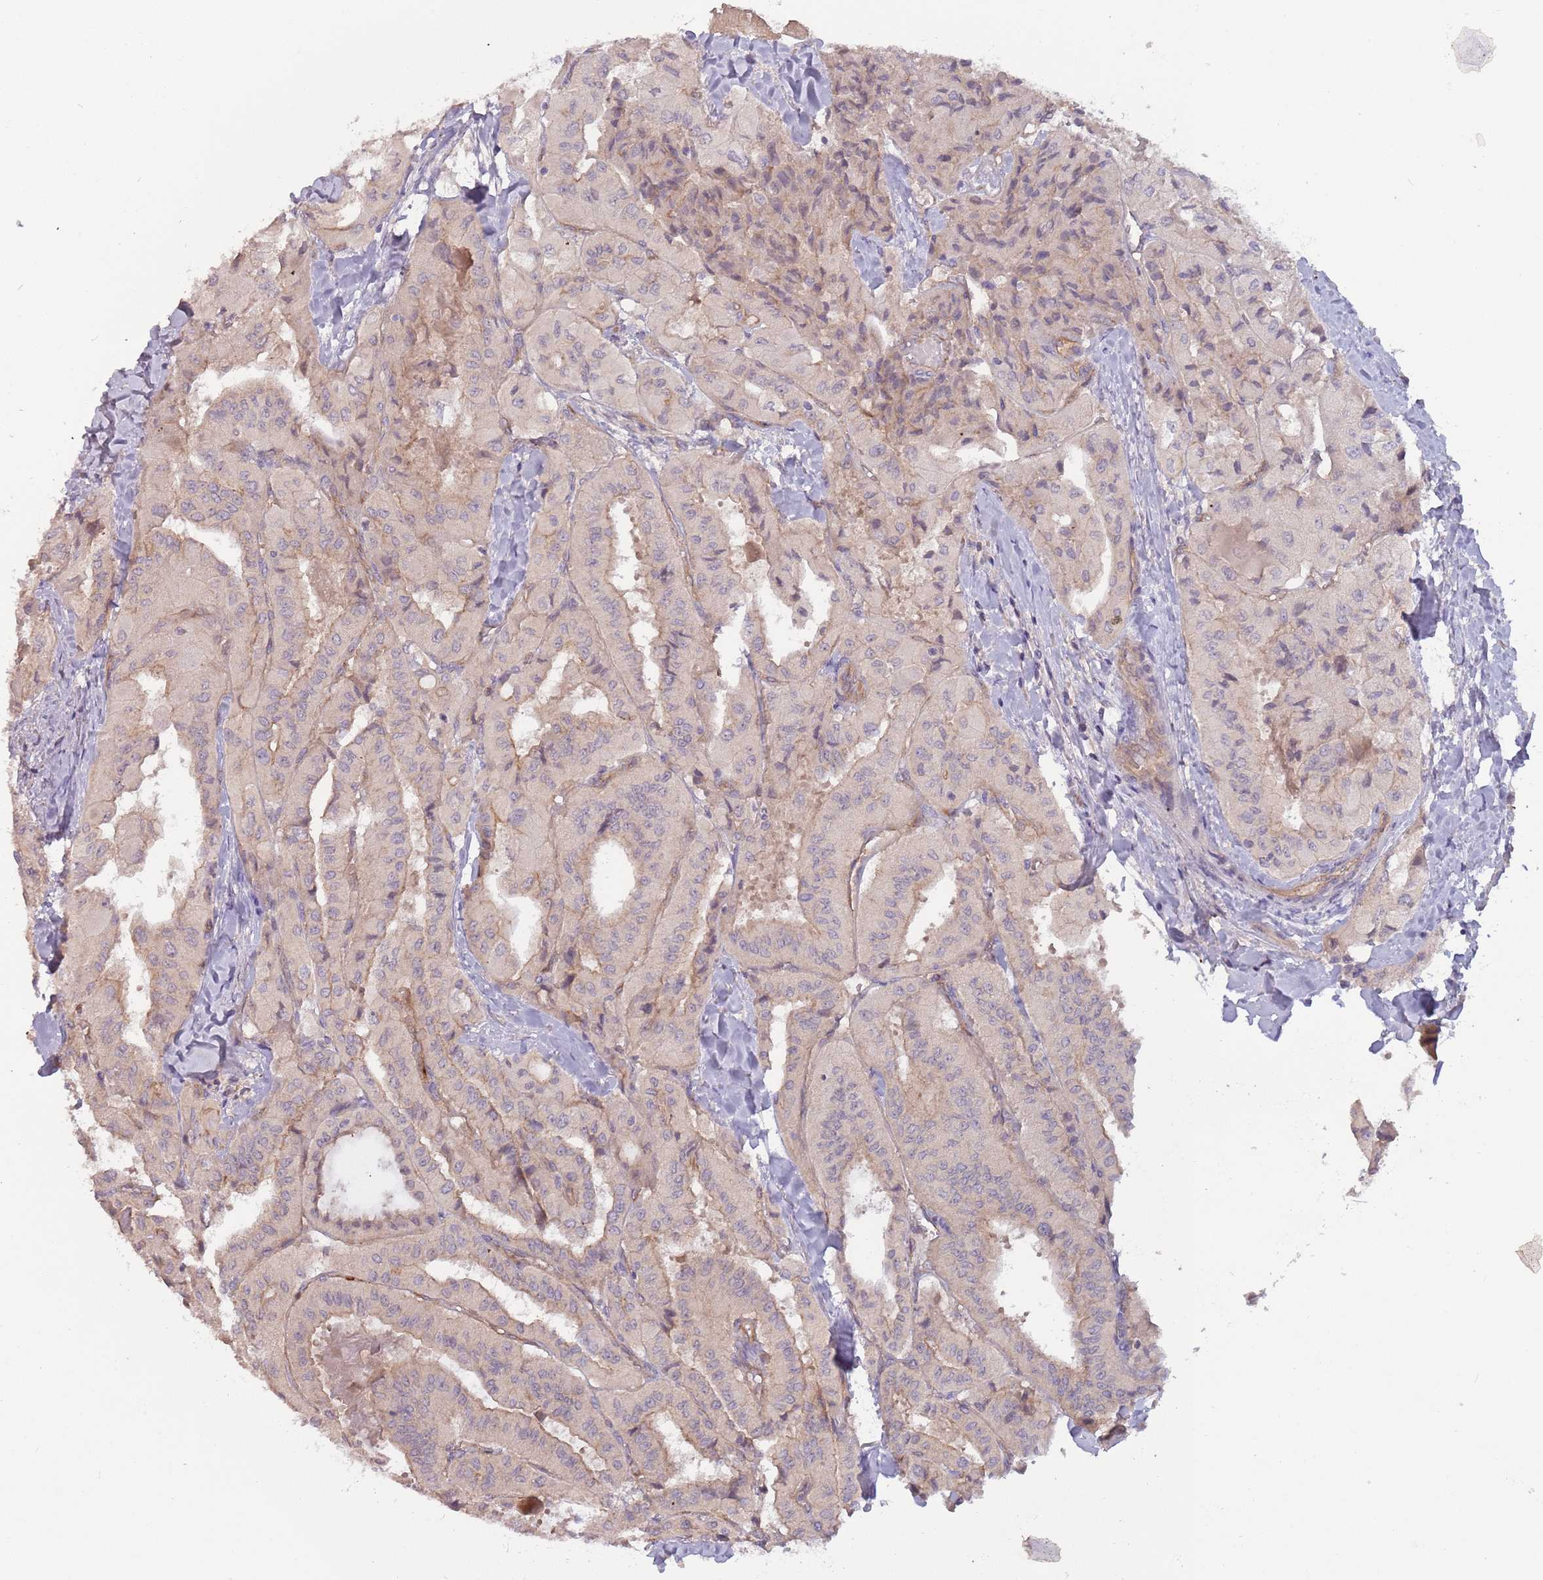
{"staining": {"intensity": "weak", "quantity": "<25%", "location": "cytoplasmic/membranous"}, "tissue": "thyroid cancer", "cell_type": "Tumor cells", "image_type": "cancer", "snomed": [{"axis": "morphology", "description": "Normal tissue, NOS"}, {"axis": "morphology", "description": "Papillary adenocarcinoma, NOS"}, {"axis": "topography", "description": "Thyroid gland"}], "caption": "Tumor cells are negative for protein expression in human thyroid cancer.", "gene": "SAV1", "patient": {"sex": "female", "age": 59}}